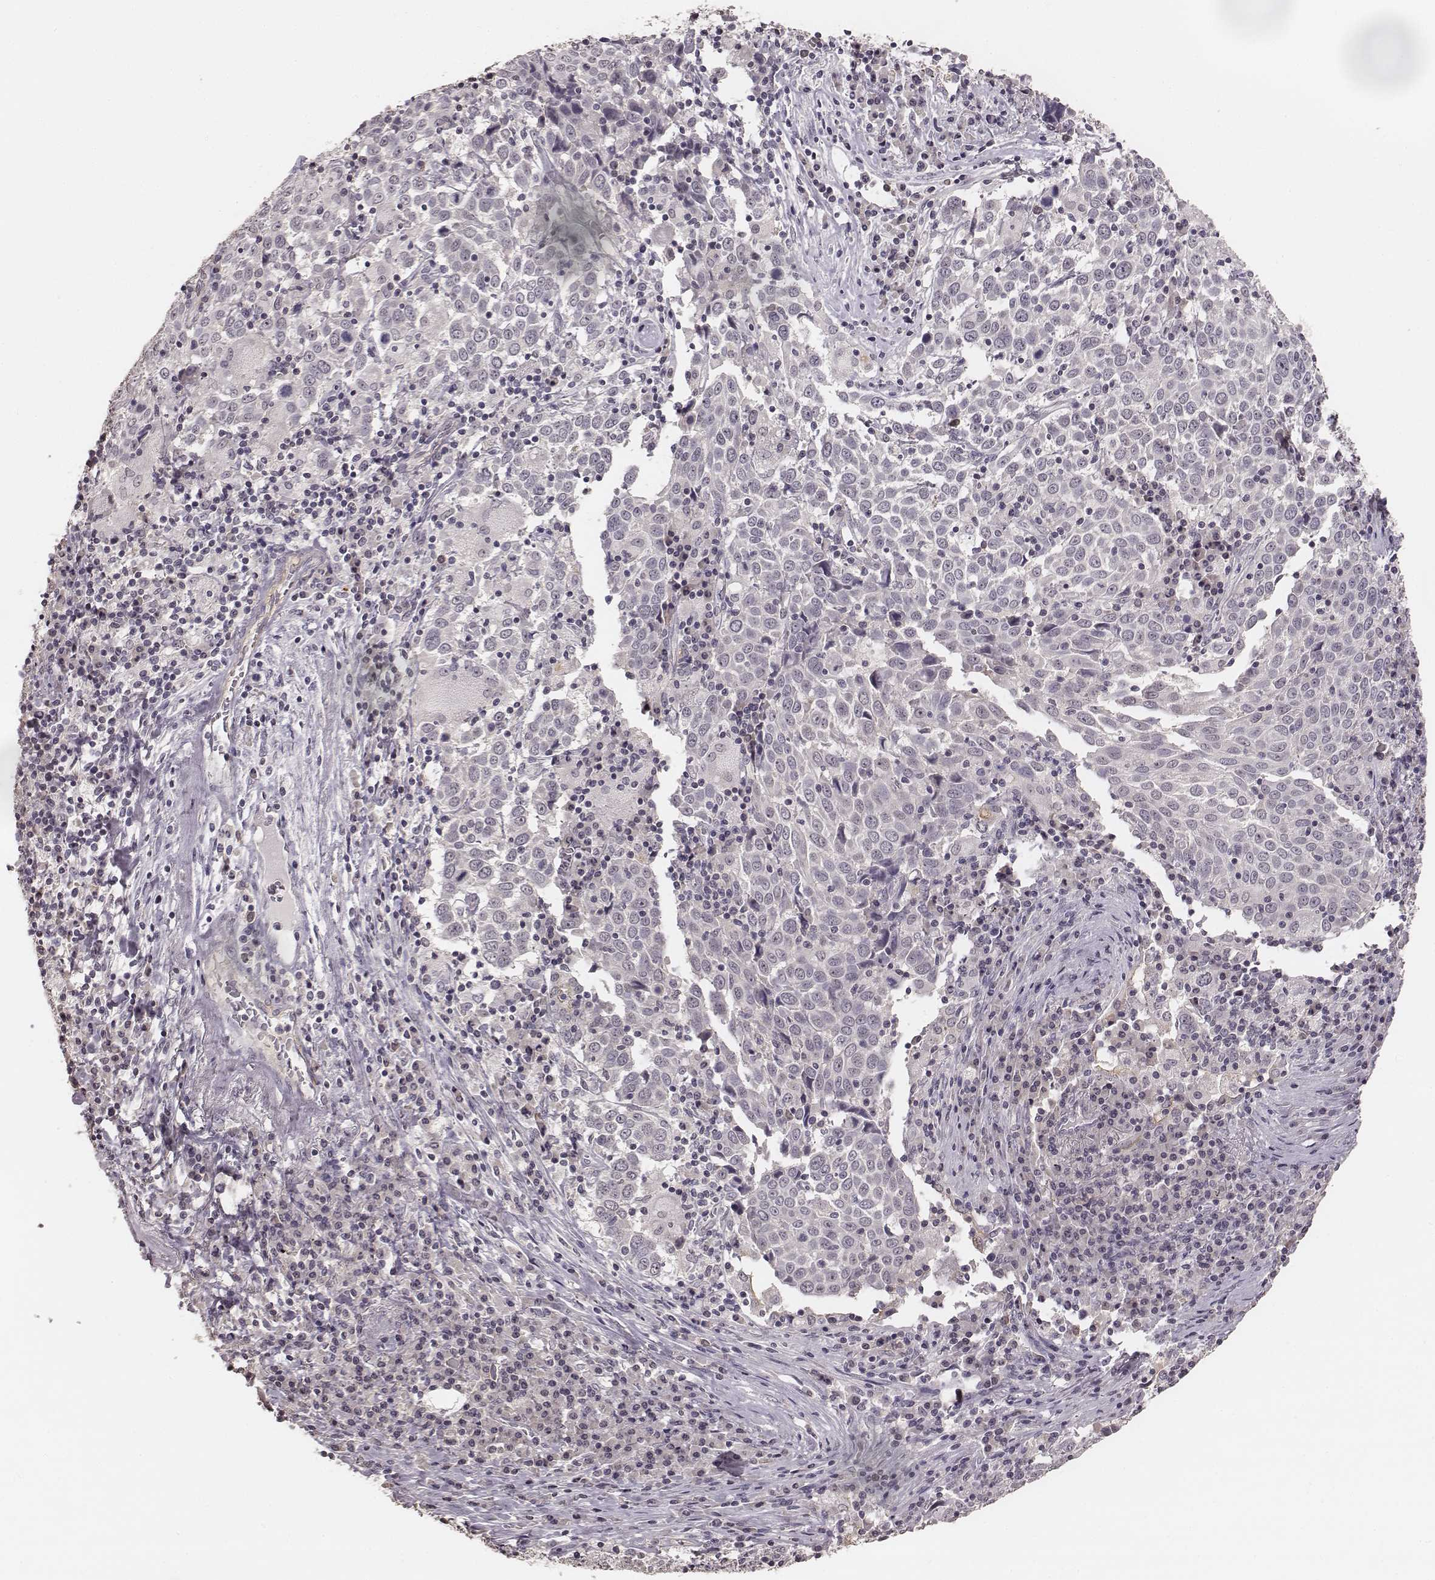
{"staining": {"intensity": "negative", "quantity": "none", "location": "none"}, "tissue": "lung cancer", "cell_type": "Tumor cells", "image_type": "cancer", "snomed": [{"axis": "morphology", "description": "Squamous cell carcinoma, NOS"}, {"axis": "topography", "description": "Lung"}], "caption": "Tumor cells are negative for brown protein staining in squamous cell carcinoma (lung).", "gene": "LY6K", "patient": {"sex": "male", "age": 57}}